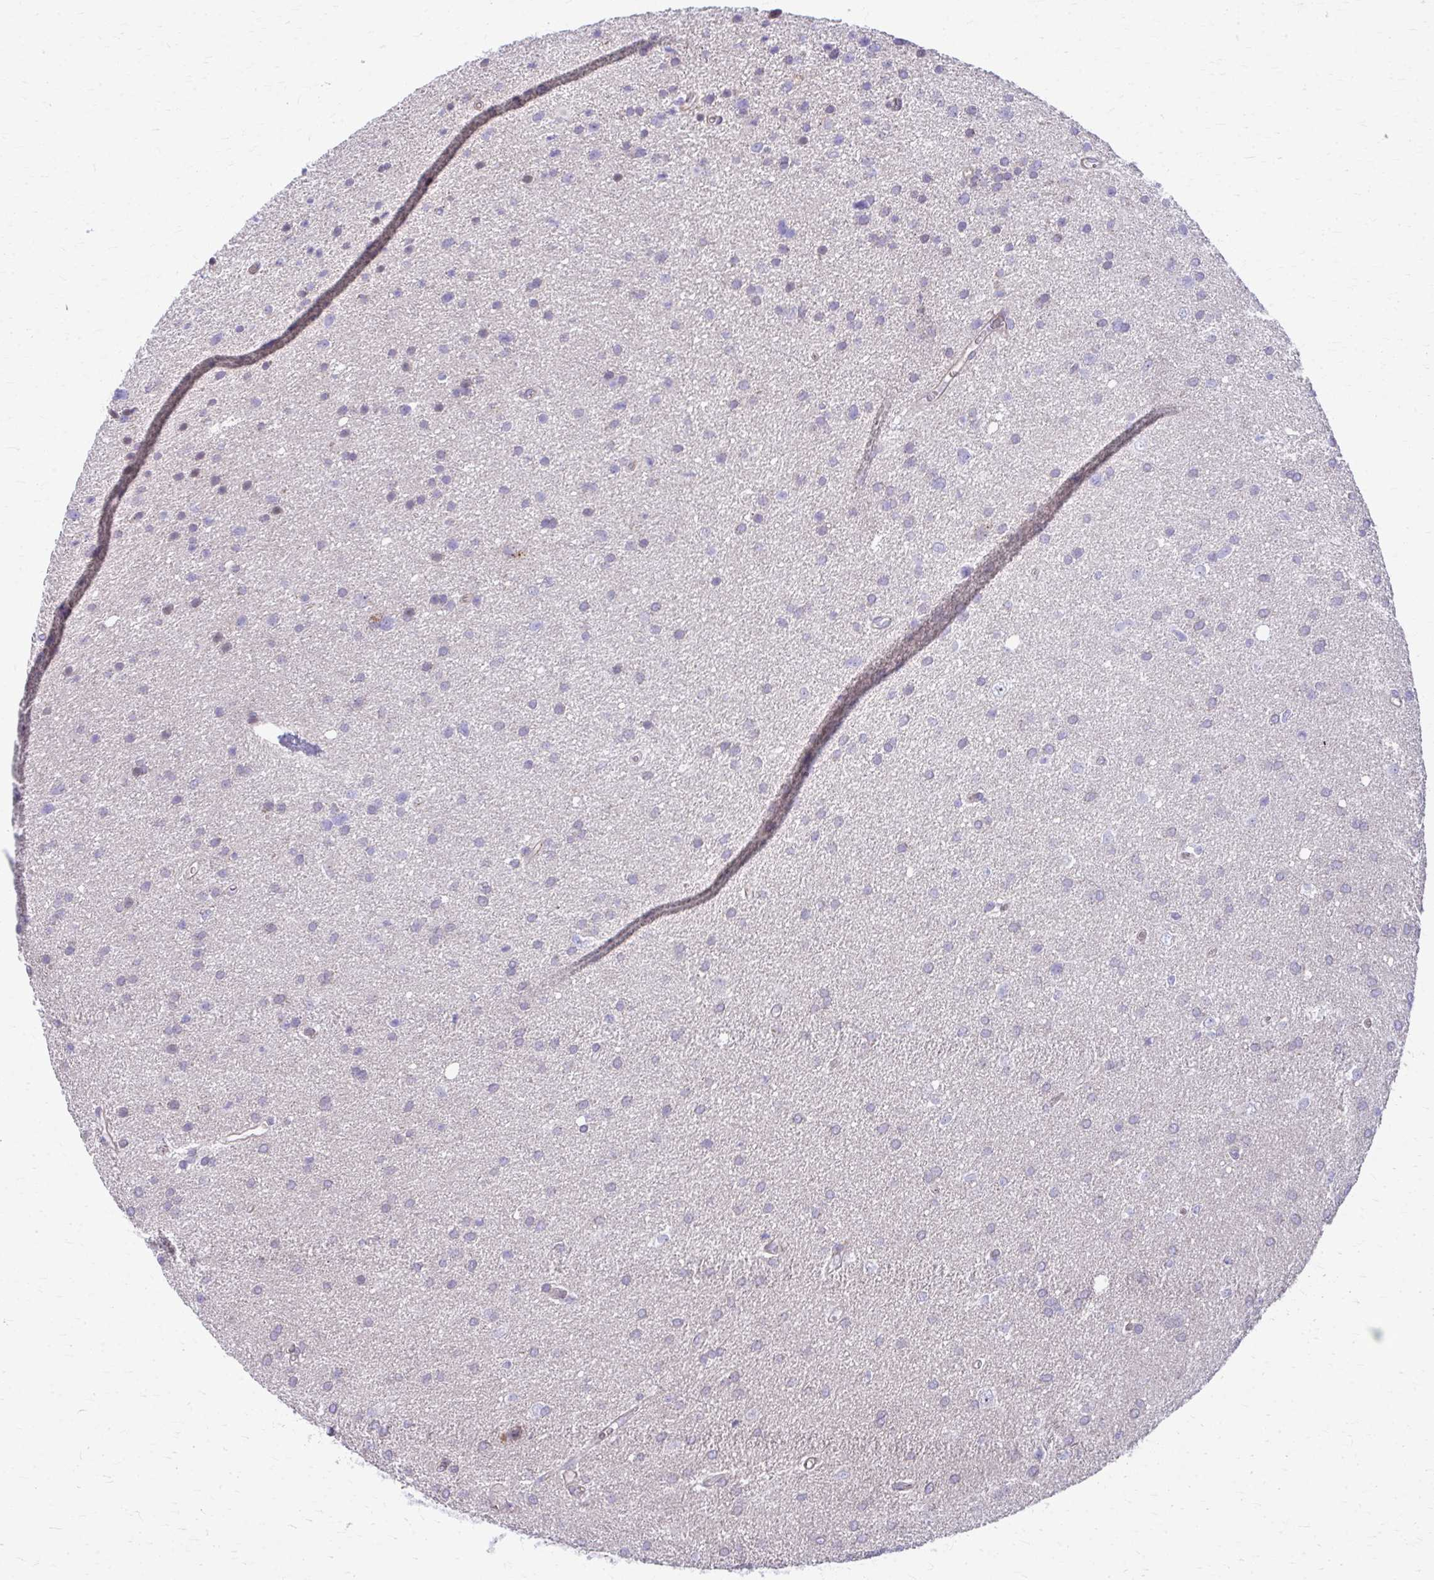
{"staining": {"intensity": "negative", "quantity": "none", "location": "none"}, "tissue": "glioma", "cell_type": "Tumor cells", "image_type": "cancer", "snomed": [{"axis": "morphology", "description": "Glioma, malignant, Low grade"}, {"axis": "topography", "description": "Brain"}], "caption": "A high-resolution histopathology image shows immunohistochemistry staining of glioma, which shows no significant staining in tumor cells. The staining is performed using DAB (3,3'-diaminobenzidine) brown chromogen with nuclei counter-stained in using hematoxylin.", "gene": "LRRC4B", "patient": {"sex": "female", "age": 54}}